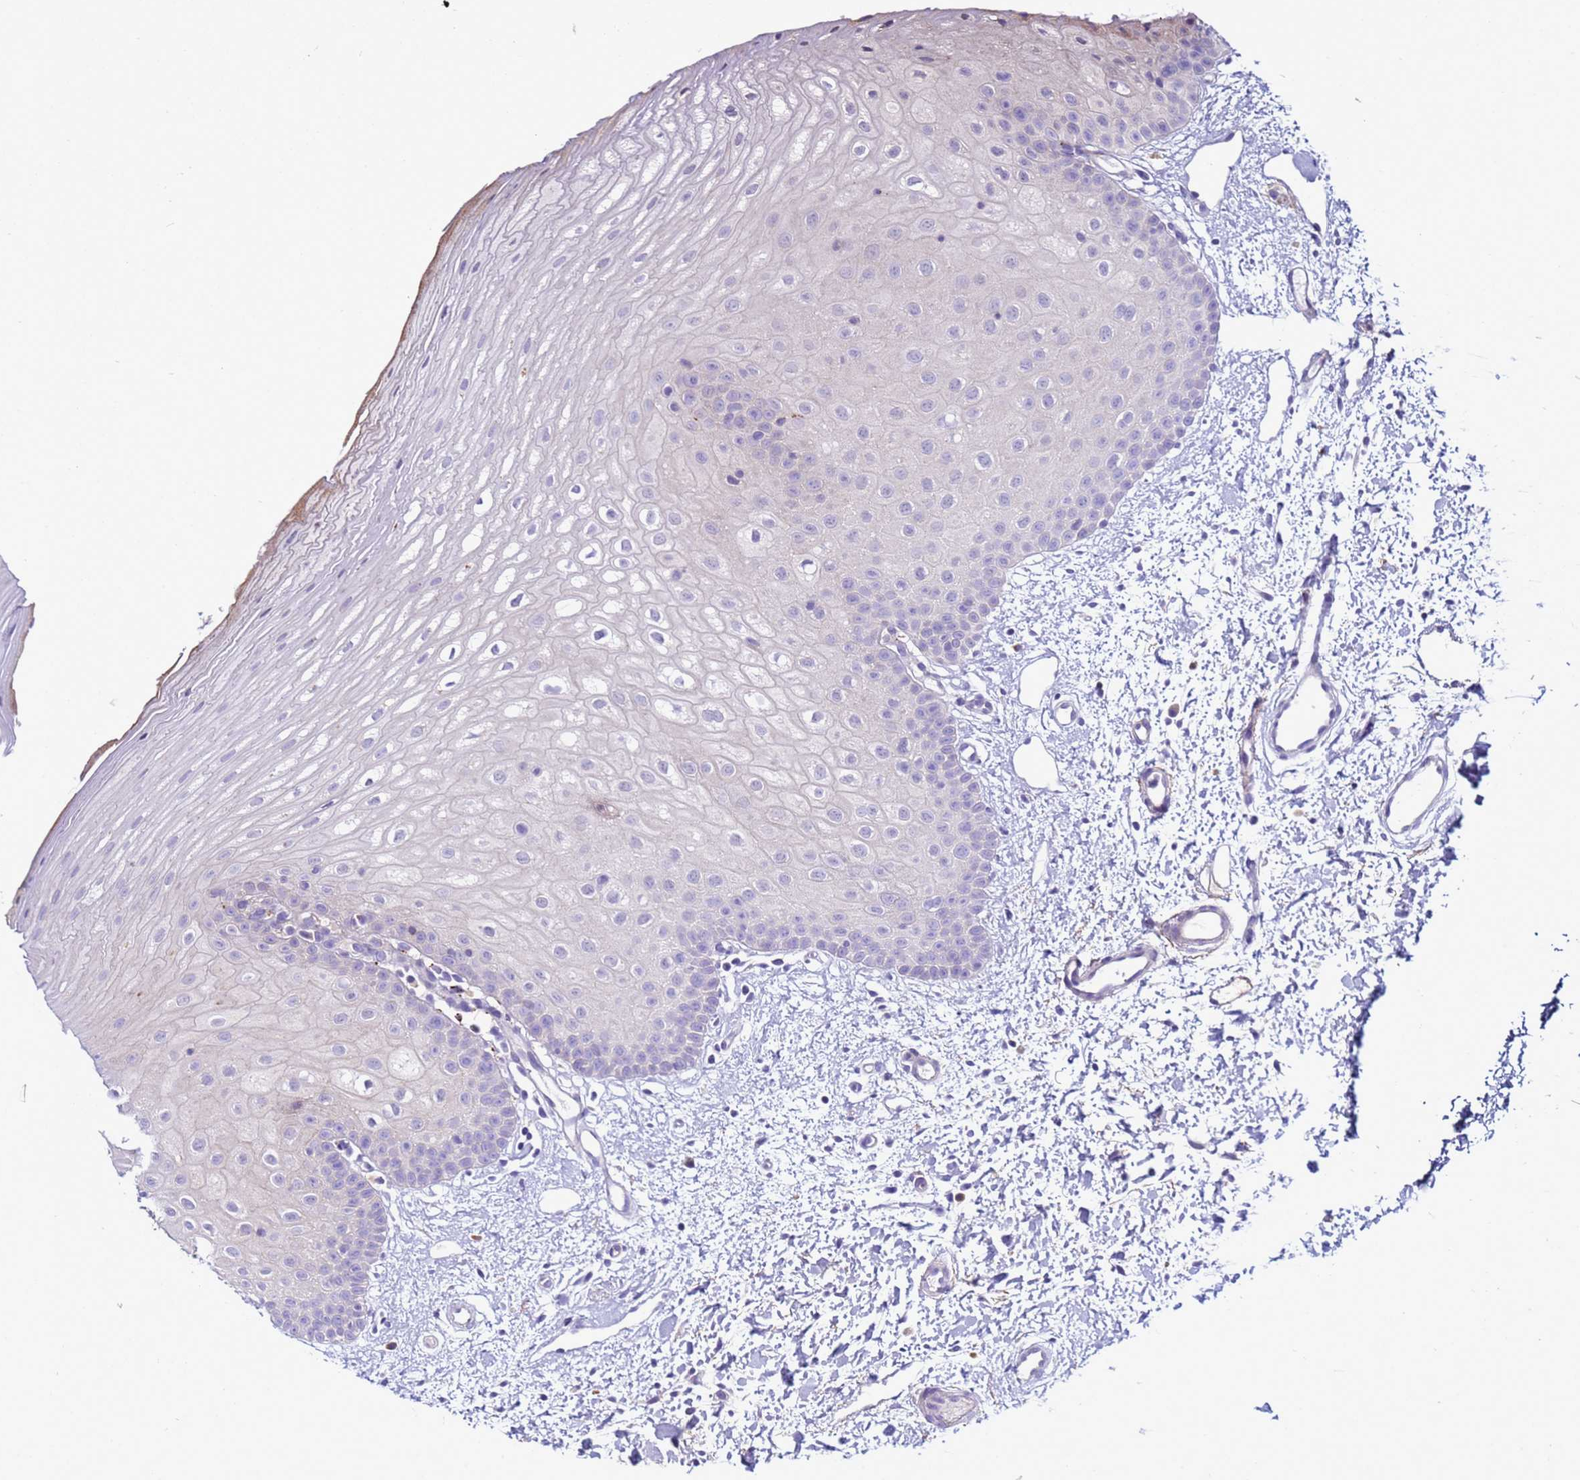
{"staining": {"intensity": "negative", "quantity": "none", "location": "none"}, "tissue": "oral mucosa", "cell_type": "Squamous epithelial cells", "image_type": "normal", "snomed": [{"axis": "morphology", "description": "Normal tissue, NOS"}, {"axis": "topography", "description": "Oral tissue"}], "caption": "Image shows no significant protein staining in squamous epithelial cells of unremarkable oral mucosa. (DAB (3,3'-diaminobenzidine) immunohistochemistry (IHC) visualized using brightfield microscopy, high magnification).", "gene": "NAT1", "patient": {"sex": "female", "age": 67}}